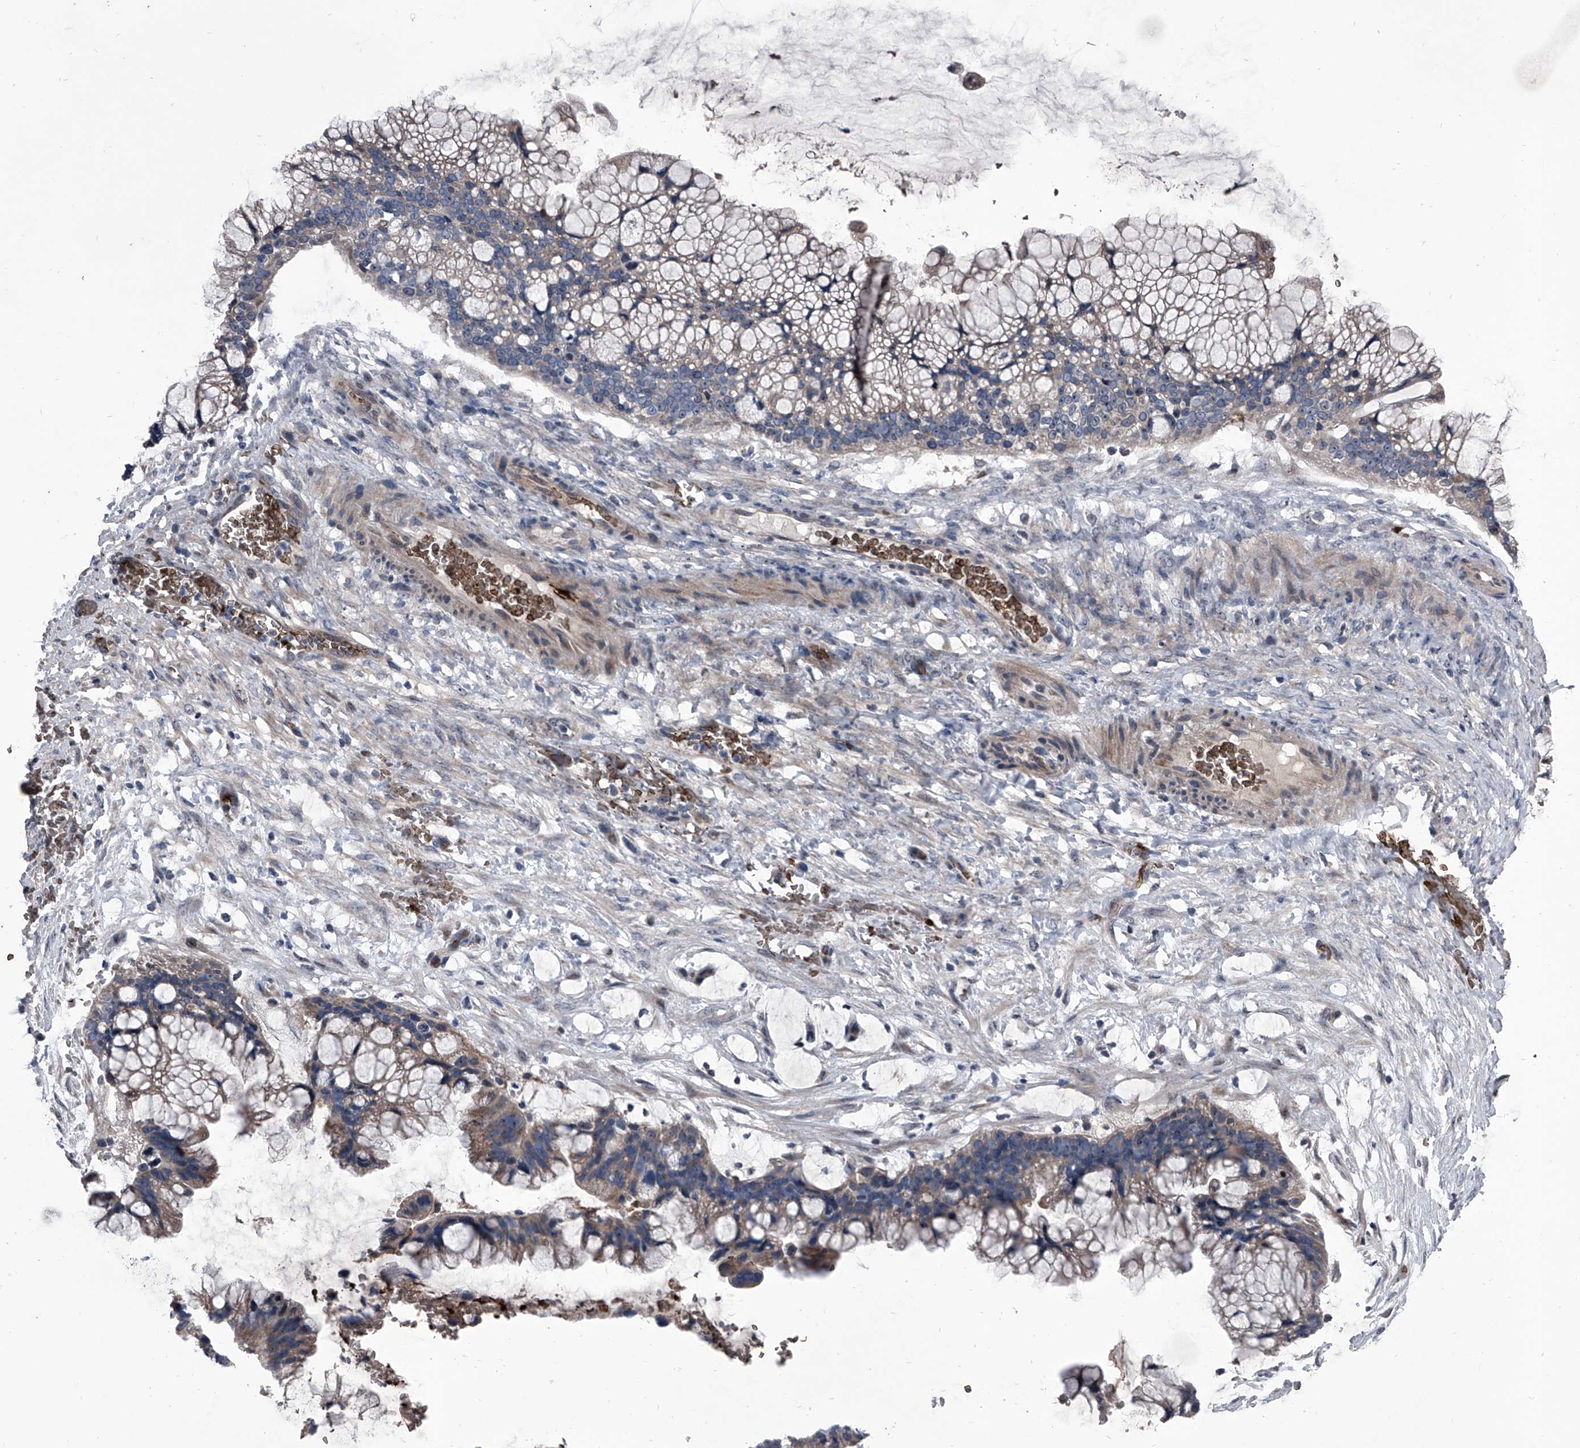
{"staining": {"intensity": "weak", "quantity": "25%-75%", "location": "cytoplasmic/membranous"}, "tissue": "ovarian cancer", "cell_type": "Tumor cells", "image_type": "cancer", "snomed": [{"axis": "morphology", "description": "Cystadenocarcinoma, mucinous, NOS"}, {"axis": "topography", "description": "Ovary"}], "caption": "About 25%-75% of tumor cells in human ovarian cancer (mucinous cystadenocarcinoma) show weak cytoplasmic/membranous protein expression as visualized by brown immunohistochemical staining.", "gene": "CEP85L", "patient": {"sex": "female", "age": 37}}